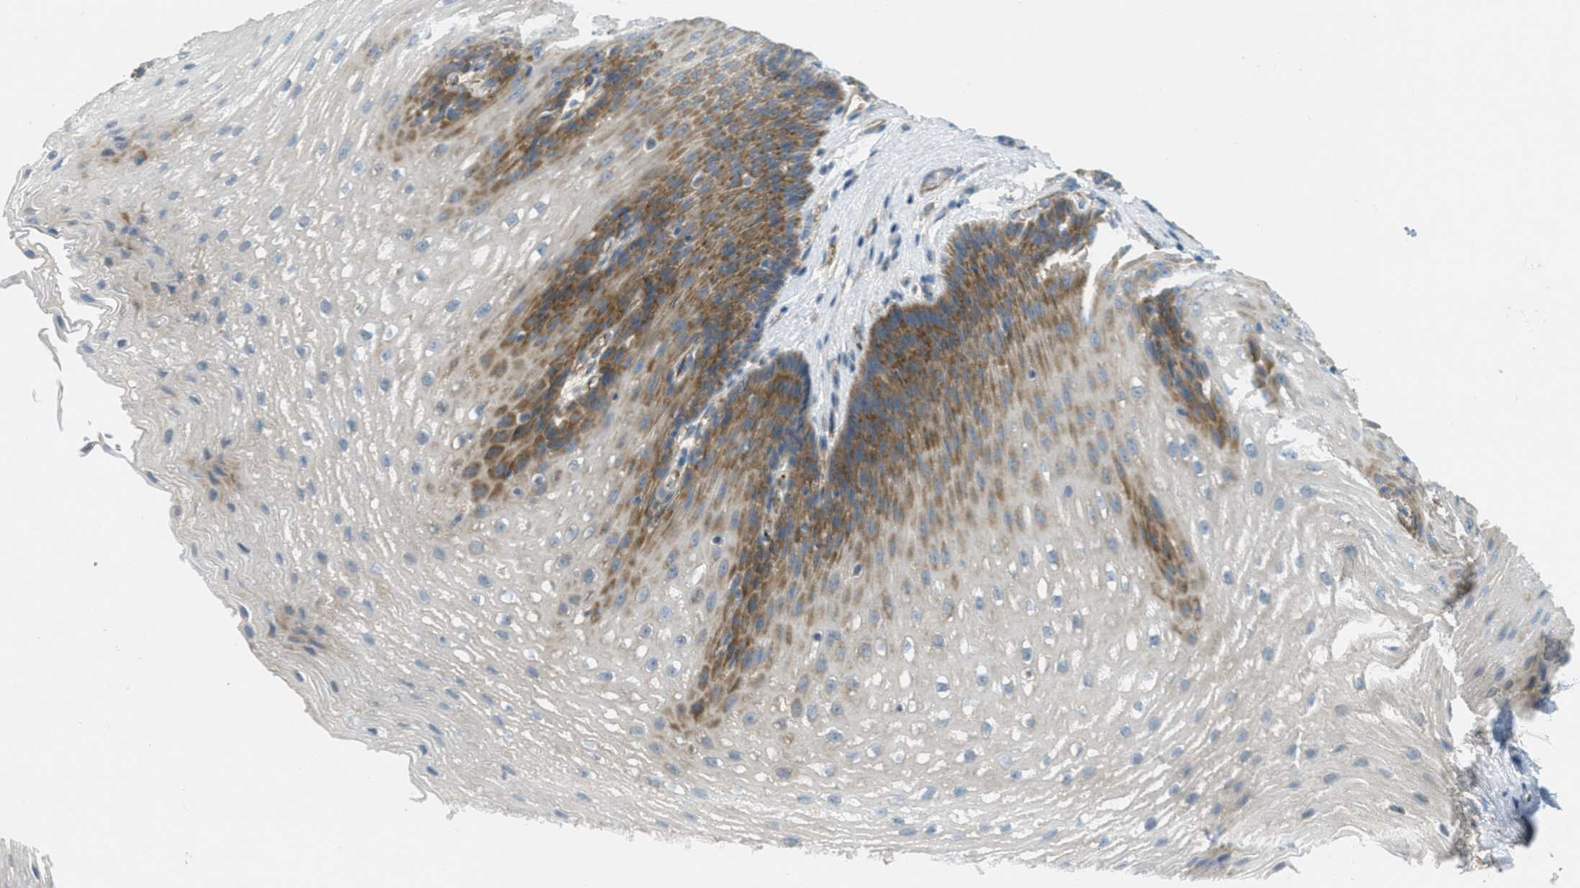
{"staining": {"intensity": "moderate", "quantity": "<25%", "location": "cytoplasmic/membranous"}, "tissue": "esophagus", "cell_type": "Squamous epithelial cells", "image_type": "normal", "snomed": [{"axis": "morphology", "description": "Normal tissue, NOS"}, {"axis": "topography", "description": "Esophagus"}], "caption": "Brown immunohistochemical staining in benign human esophagus reveals moderate cytoplasmic/membranous positivity in approximately <25% of squamous epithelial cells. Using DAB (3,3'-diaminobenzidine) (brown) and hematoxylin (blue) stains, captured at high magnification using brightfield microscopy.", "gene": "JCAD", "patient": {"sex": "male", "age": 48}}